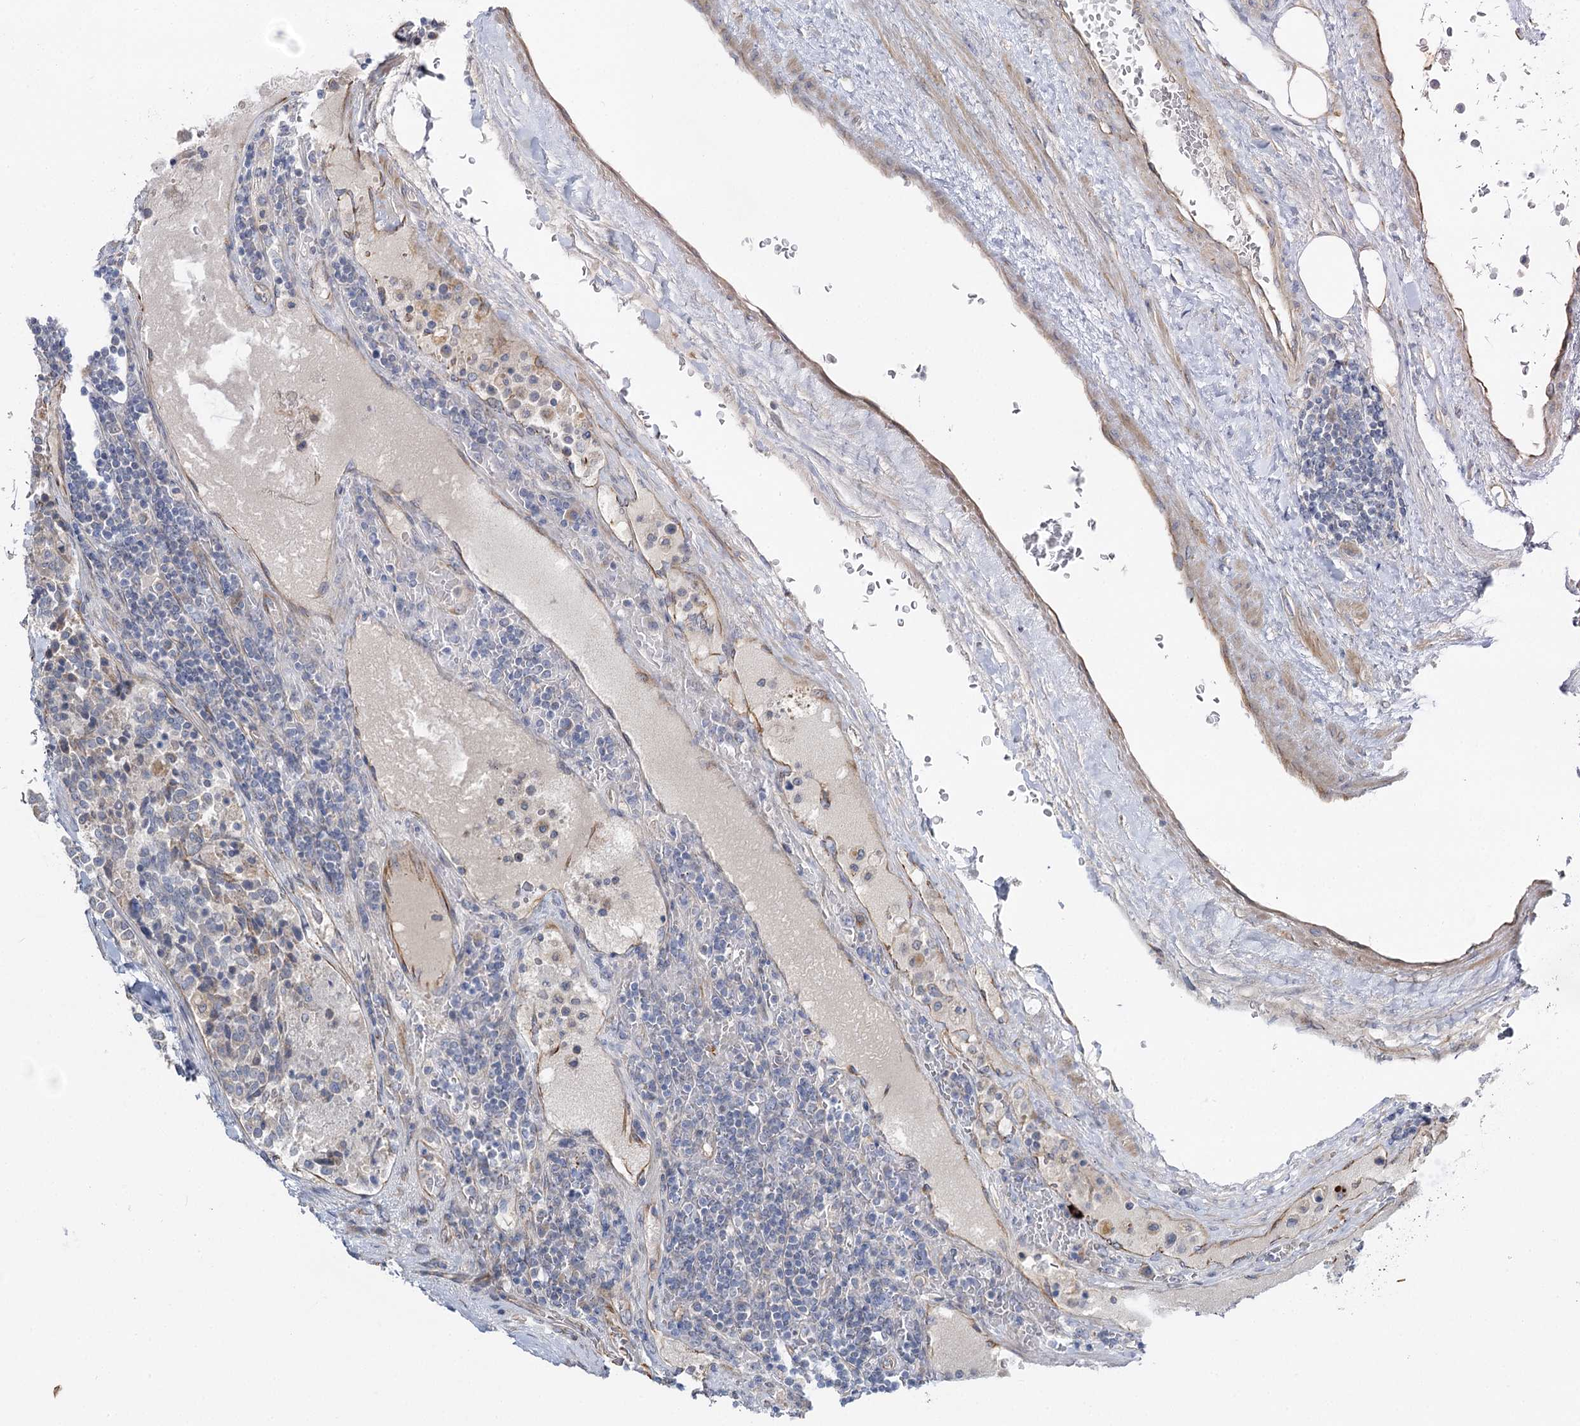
{"staining": {"intensity": "negative", "quantity": "none", "location": "none"}, "tissue": "carcinoid", "cell_type": "Tumor cells", "image_type": "cancer", "snomed": [{"axis": "morphology", "description": "Carcinoid, malignant, NOS"}, {"axis": "topography", "description": "Pancreas"}], "caption": "Immunohistochemistry of carcinoid displays no staining in tumor cells.", "gene": "KIAA0825", "patient": {"sex": "female", "age": 54}}